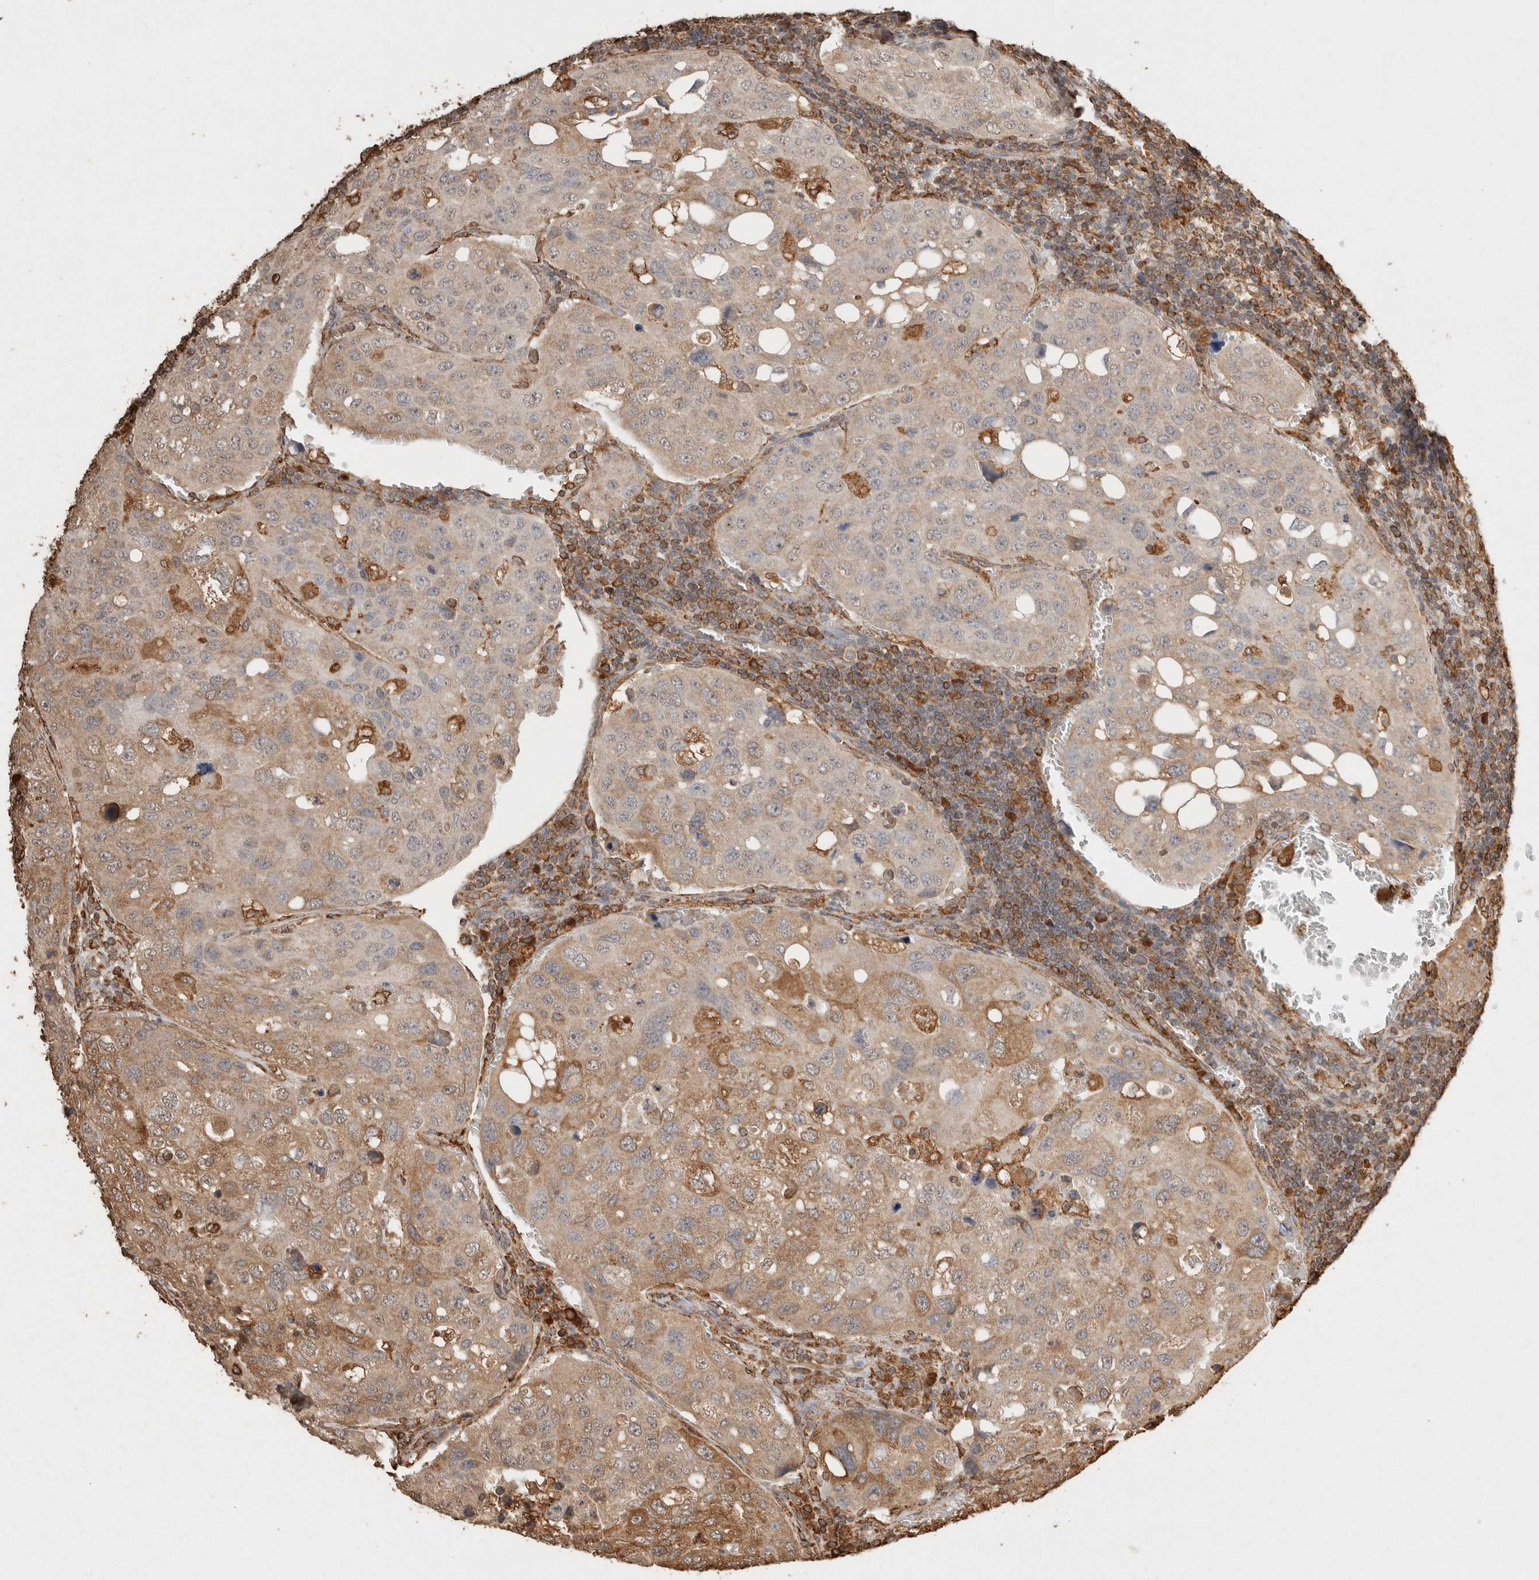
{"staining": {"intensity": "moderate", "quantity": "25%-75%", "location": "cytoplasmic/membranous"}, "tissue": "urothelial cancer", "cell_type": "Tumor cells", "image_type": "cancer", "snomed": [{"axis": "morphology", "description": "Urothelial carcinoma, High grade"}, {"axis": "topography", "description": "Lymph node"}, {"axis": "topography", "description": "Urinary bladder"}], "caption": "High-grade urothelial carcinoma stained with IHC exhibits moderate cytoplasmic/membranous staining in approximately 25%-75% of tumor cells.", "gene": "ERAP1", "patient": {"sex": "male", "age": 51}}